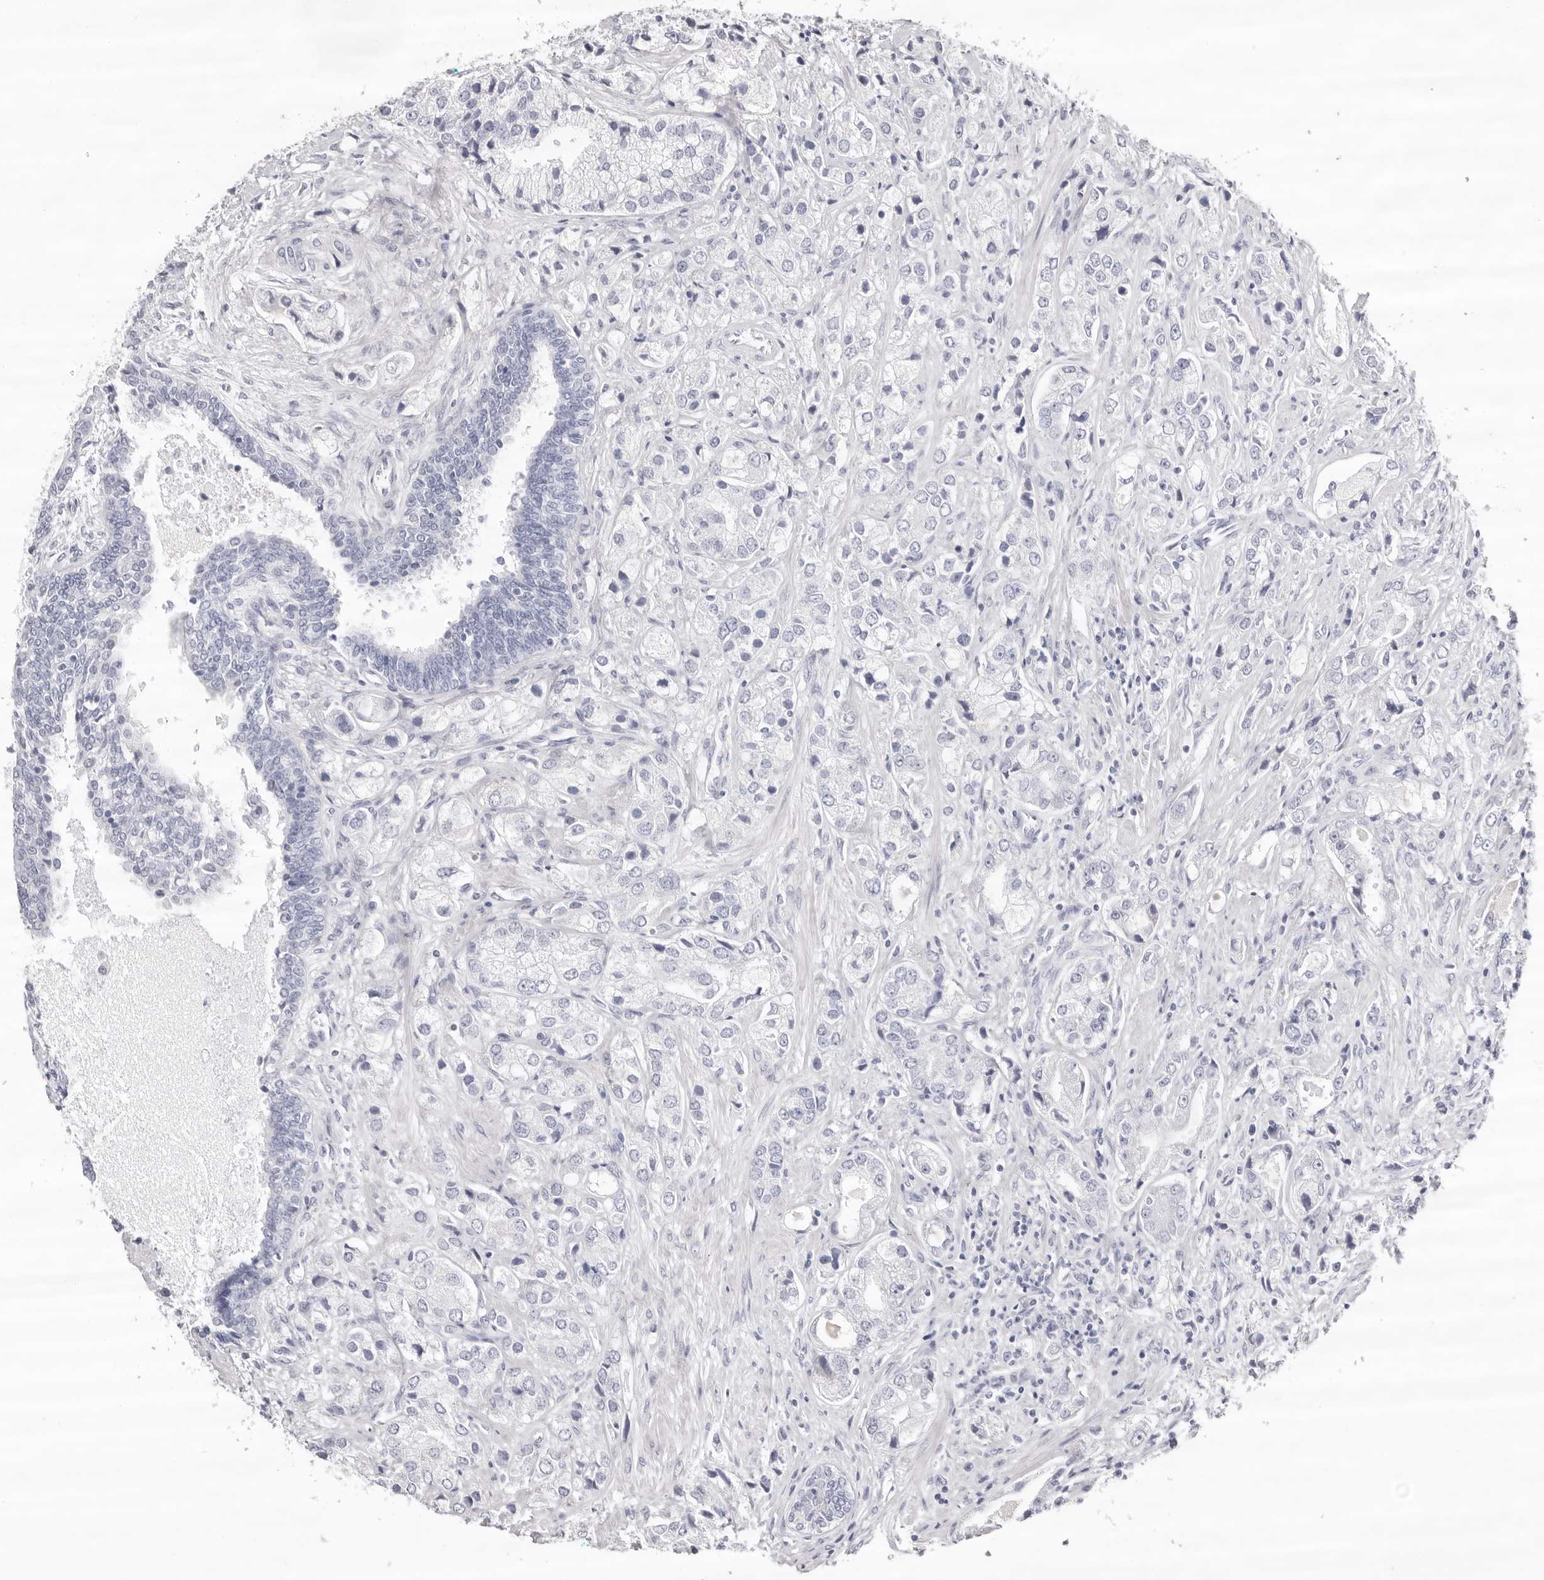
{"staining": {"intensity": "negative", "quantity": "none", "location": "none"}, "tissue": "prostate cancer", "cell_type": "Tumor cells", "image_type": "cancer", "snomed": [{"axis": "morphology", "description": "Adenocarcinoma, High grade"}, {"axis": "topography", "description": "Prostate"}], "caption": "Tumor cells are negative for brown protein staining in prostate high-grade adenocarcinoma.", "gene": "LPO", "patient": {"sex": "male", "age": 50}}